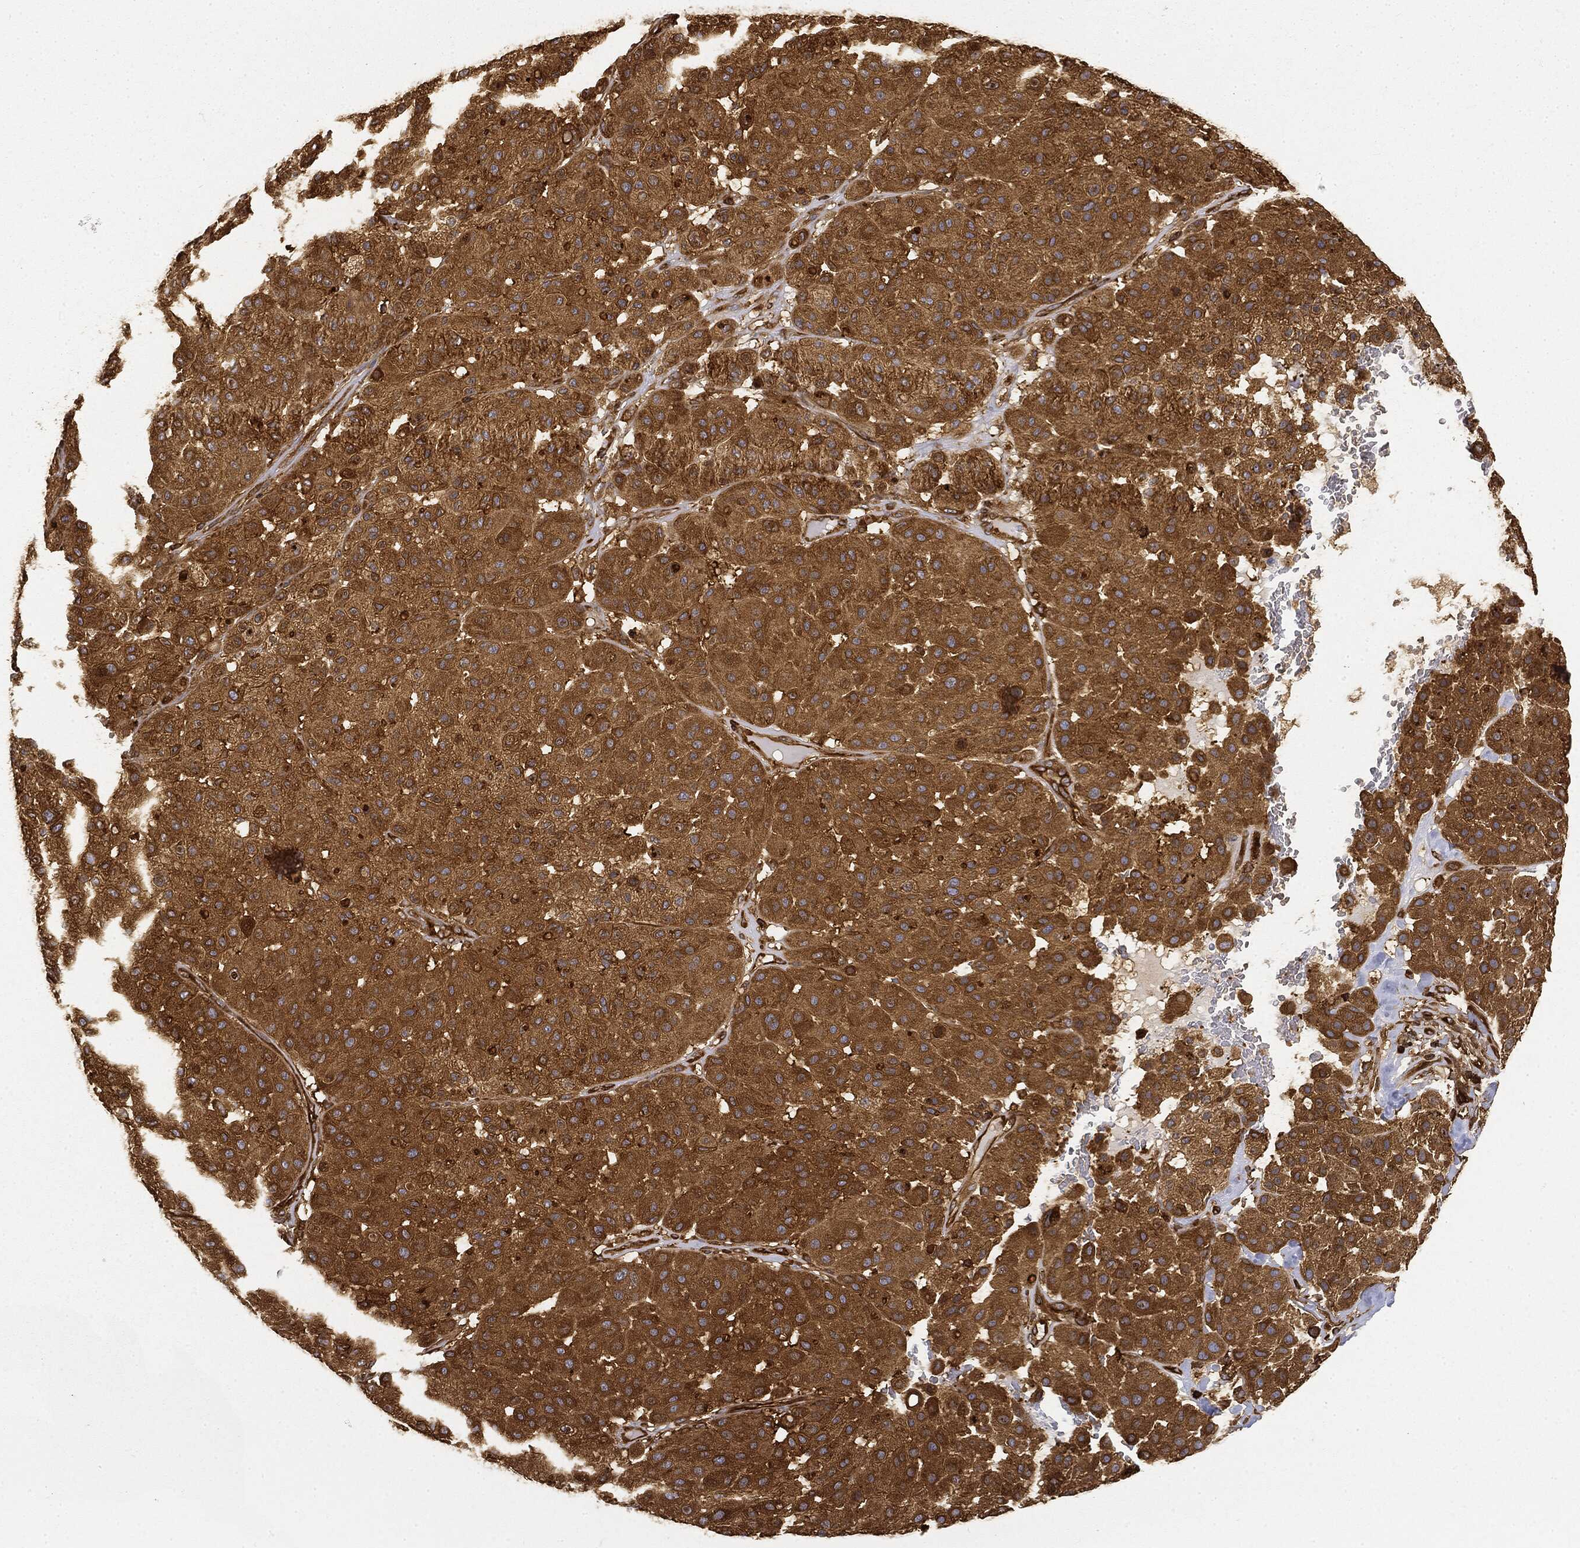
{"staining": {"intensity": "strong", "quantity": "25%-75%", "location": "cytoplasmic/membranous"}, "tissue": "melanoma", "cell_type": "Tumor cells", "image_type": "cancer", "snomed": [{"axis": "morphology", "description": "Malignant melanoma, Metastatic site"}, {"axis": "topography", "description": "Smooth muscle"}], "caption": "Malignant melanoma (metastatic site) stained with a protein marker demonstrates strong staining in tumor cells.", "gene": "WDR1", "patient": {"sex": "male", "age": 41}}